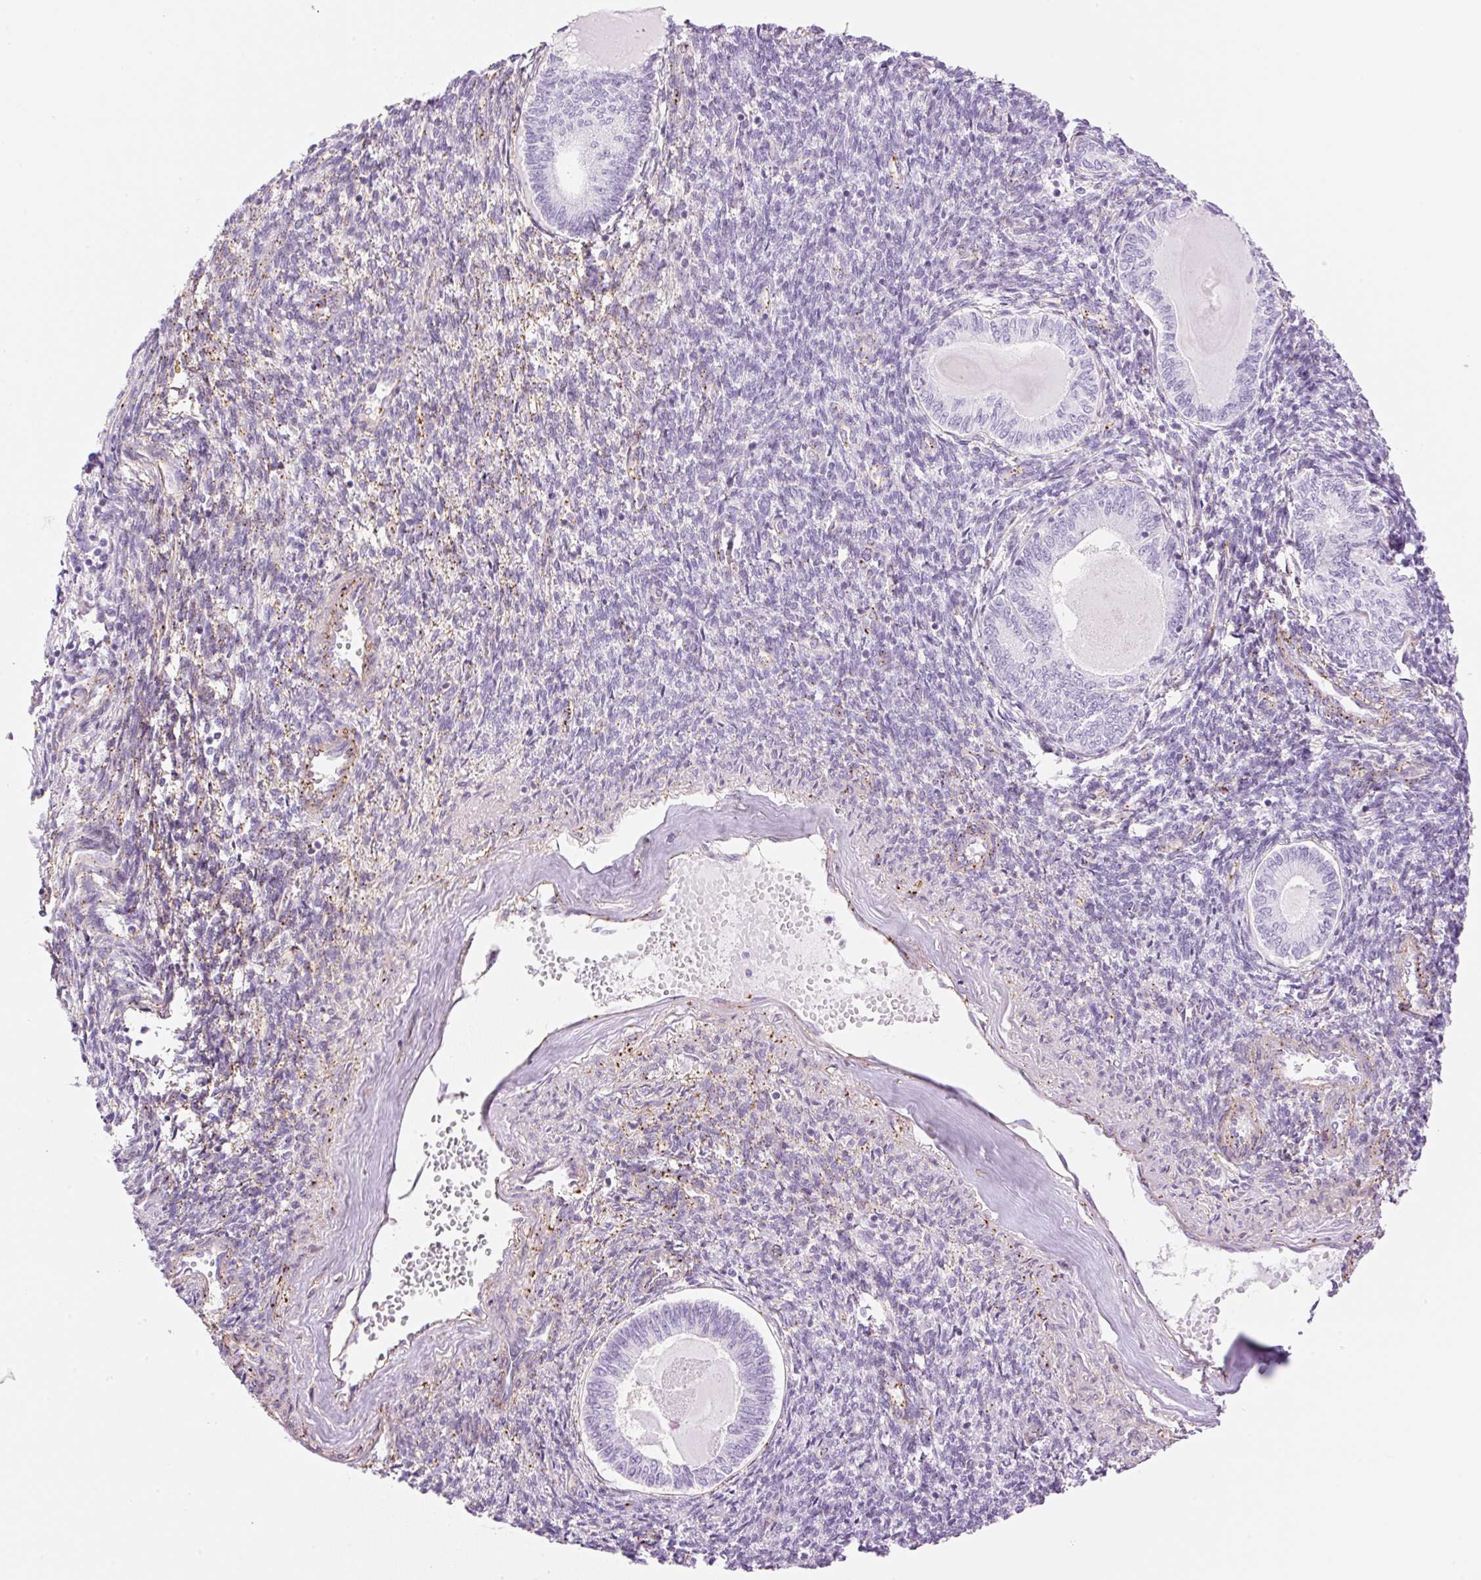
{"staining": {"intensity": "negative", "quantity": "none", "location": "none"}, "tissue": "endometrial cancer", "cell_type": "Tumor cells", "image_type": "cancer", "snomed": [{"axis": "morphology", "description": "Carcinoma, NOS"}, {"axis": "topography", "description": "Uterus"}], "caption": "IHC of endometrial cancer displays no staining in tumor cells. (Immunohistochemistry (ihc), brightfield microscopy, high magnification).", "gene": "EHD3", "patient": {"sex": "female", "age": 76}}